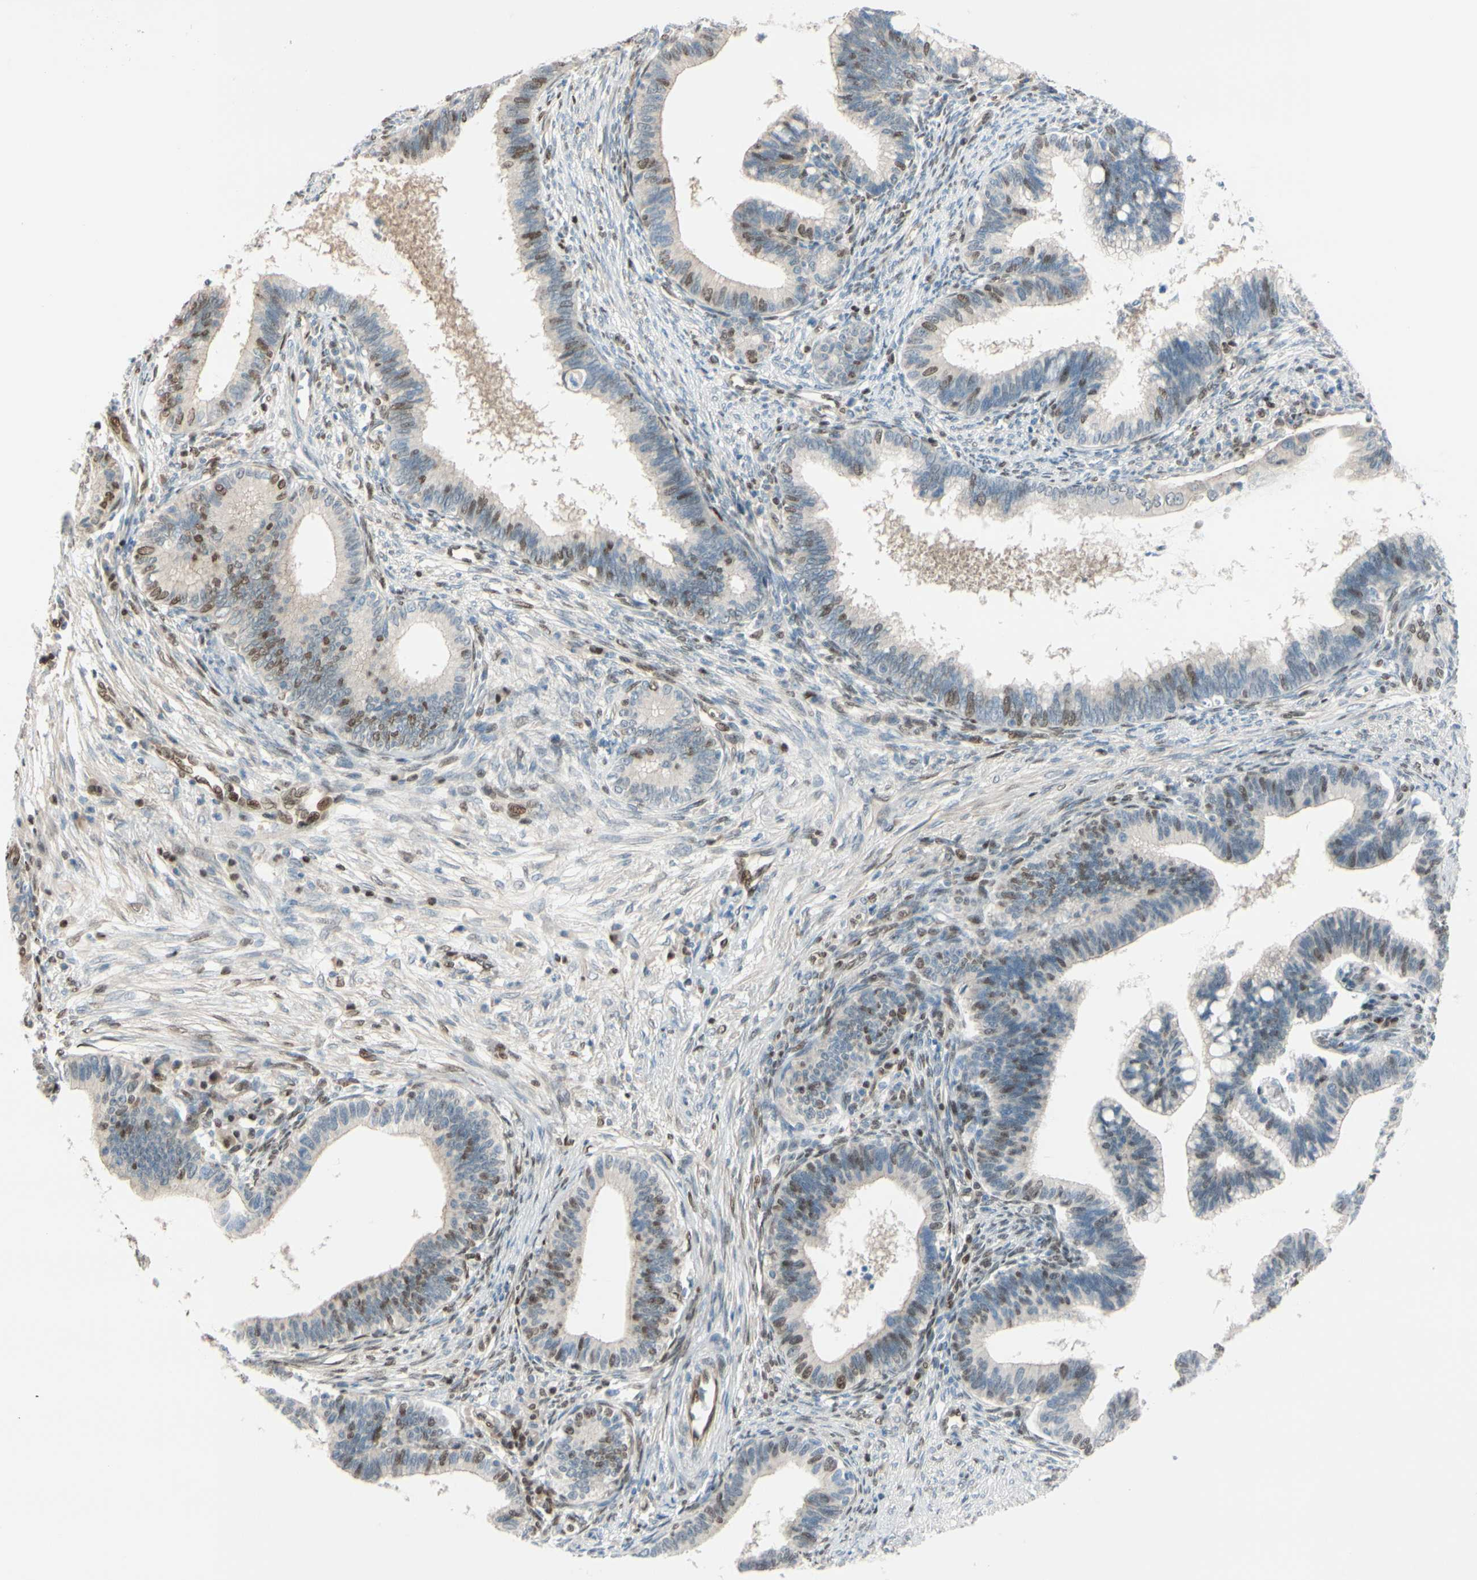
{"staining": {"intensity": "moderate", "quantity": "<25%", "location": "nuclear"}, "tissue": "cervical cancer", "cell_type": "Tumor cells", "image_type": "cancer", "snomed": [{"axis": "morphology", "description": "Adenocarcinoma, NOS"}, {"axis": "topography", "description": "Cervix"}], "caption": "An immunohistochemistry (IHC) micrograph of neoplastic tissue is shown. Protein staining in brown labels moderate nuclear positivity in cervical cancer within tumor cells. The staining is performed using DAB brown chromogen to label protein expression. The nuclei are counter-stained blue using hematoxylin.", "gene": "SUFU", "patient": {"sex": "female", "age": 36}}